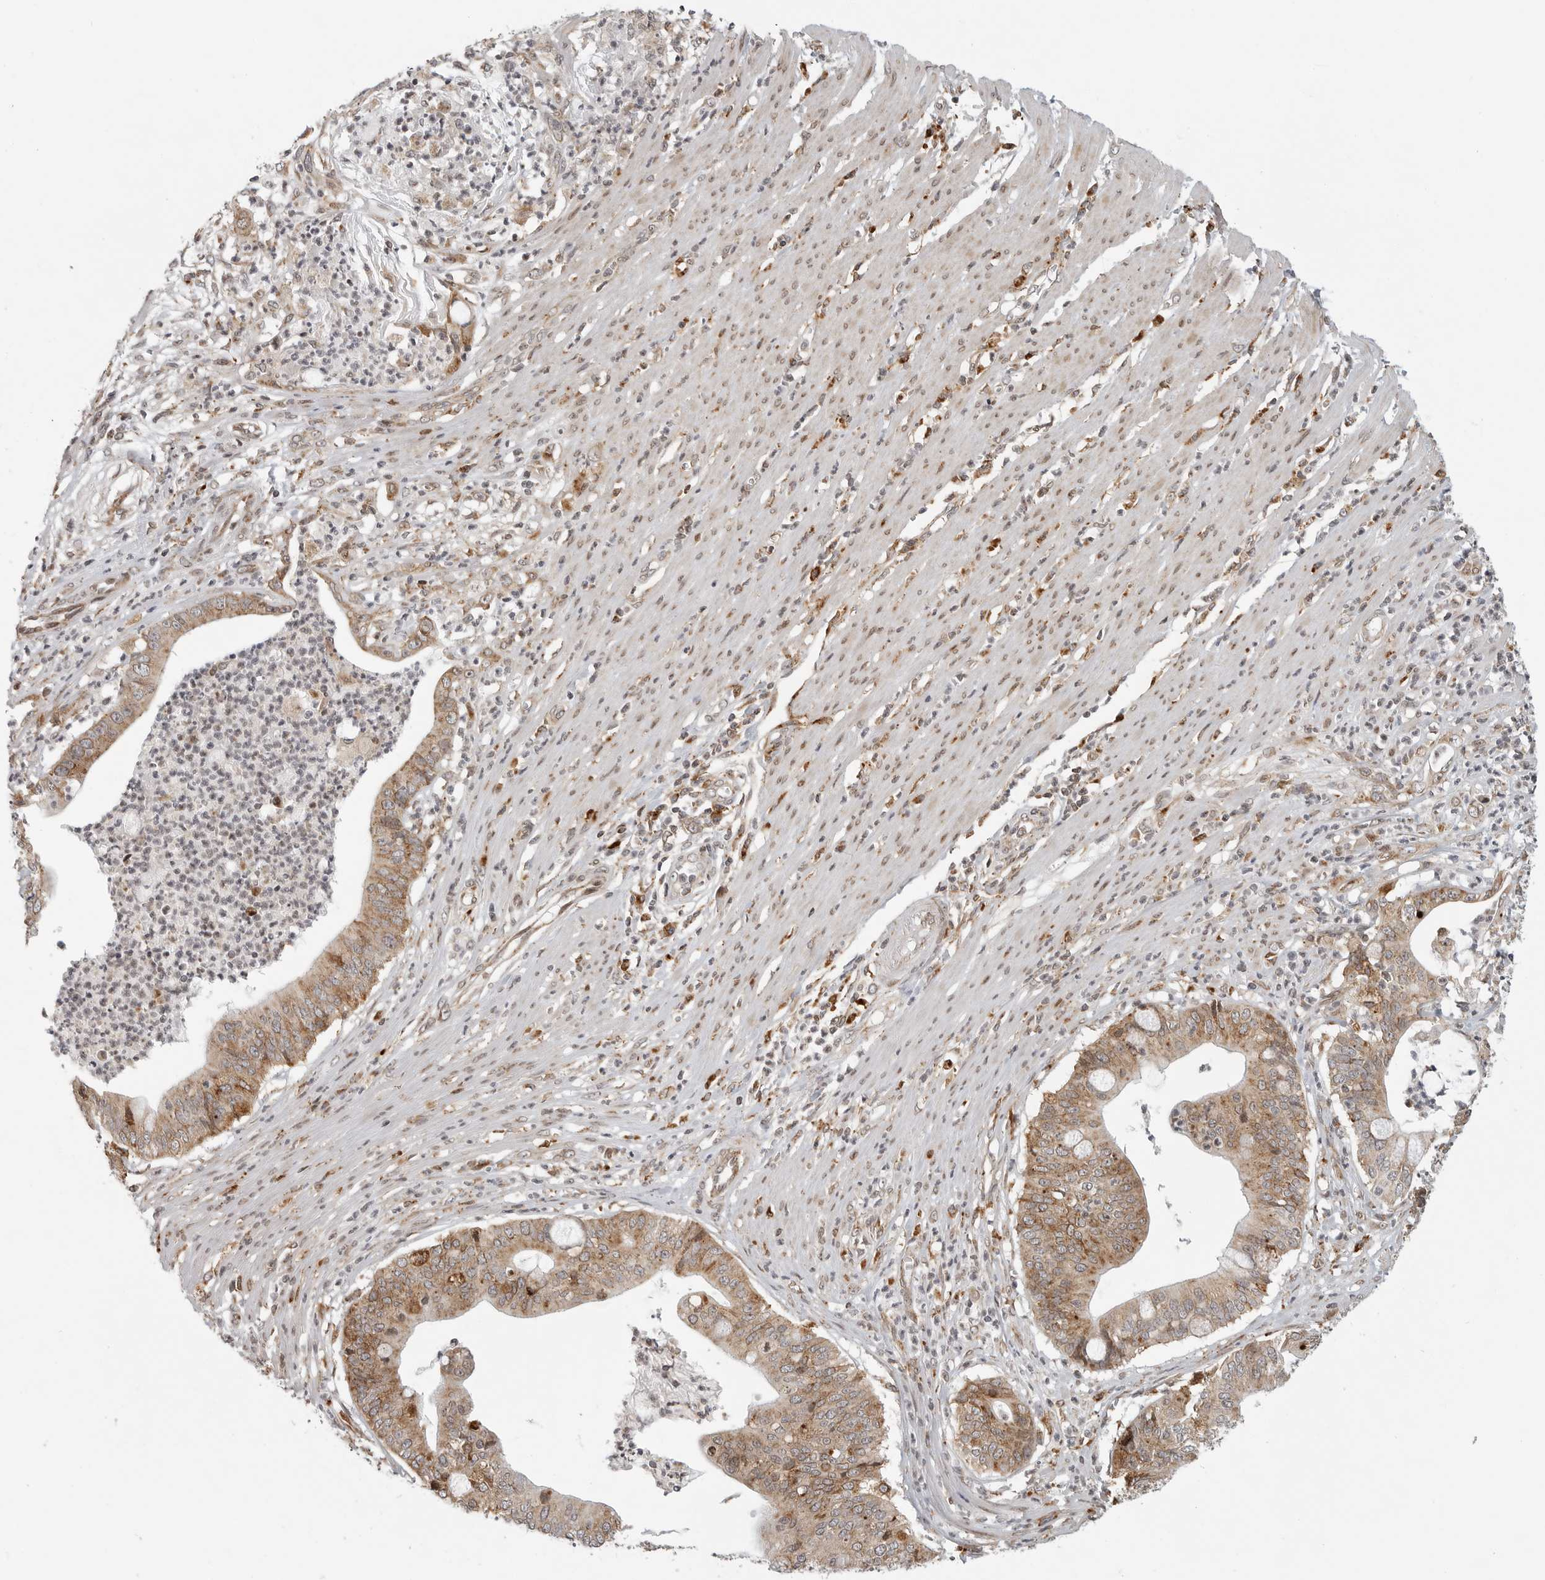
{"staining": {"intensity": "moderate", "quantity": ">75%", "location": "cytoplasmic/membranous"}, "tissue": "pancreatic cancer", "cell_type": "Tumor cells", "image_type": "cancer", "snomed": [{"axis": "morphology", "description": "Adenocarcinoma, NOS"}, {"axis": "topography", "description": "Pancreas"}], "caption": "The micrograph reveals a brown stain indicating the presence of a protein in the cytoplasmic/membranous of tumor cells in pancreatic cancer.", "gene": "IDUA", "patient": {"sex": "male", "age": 69}}